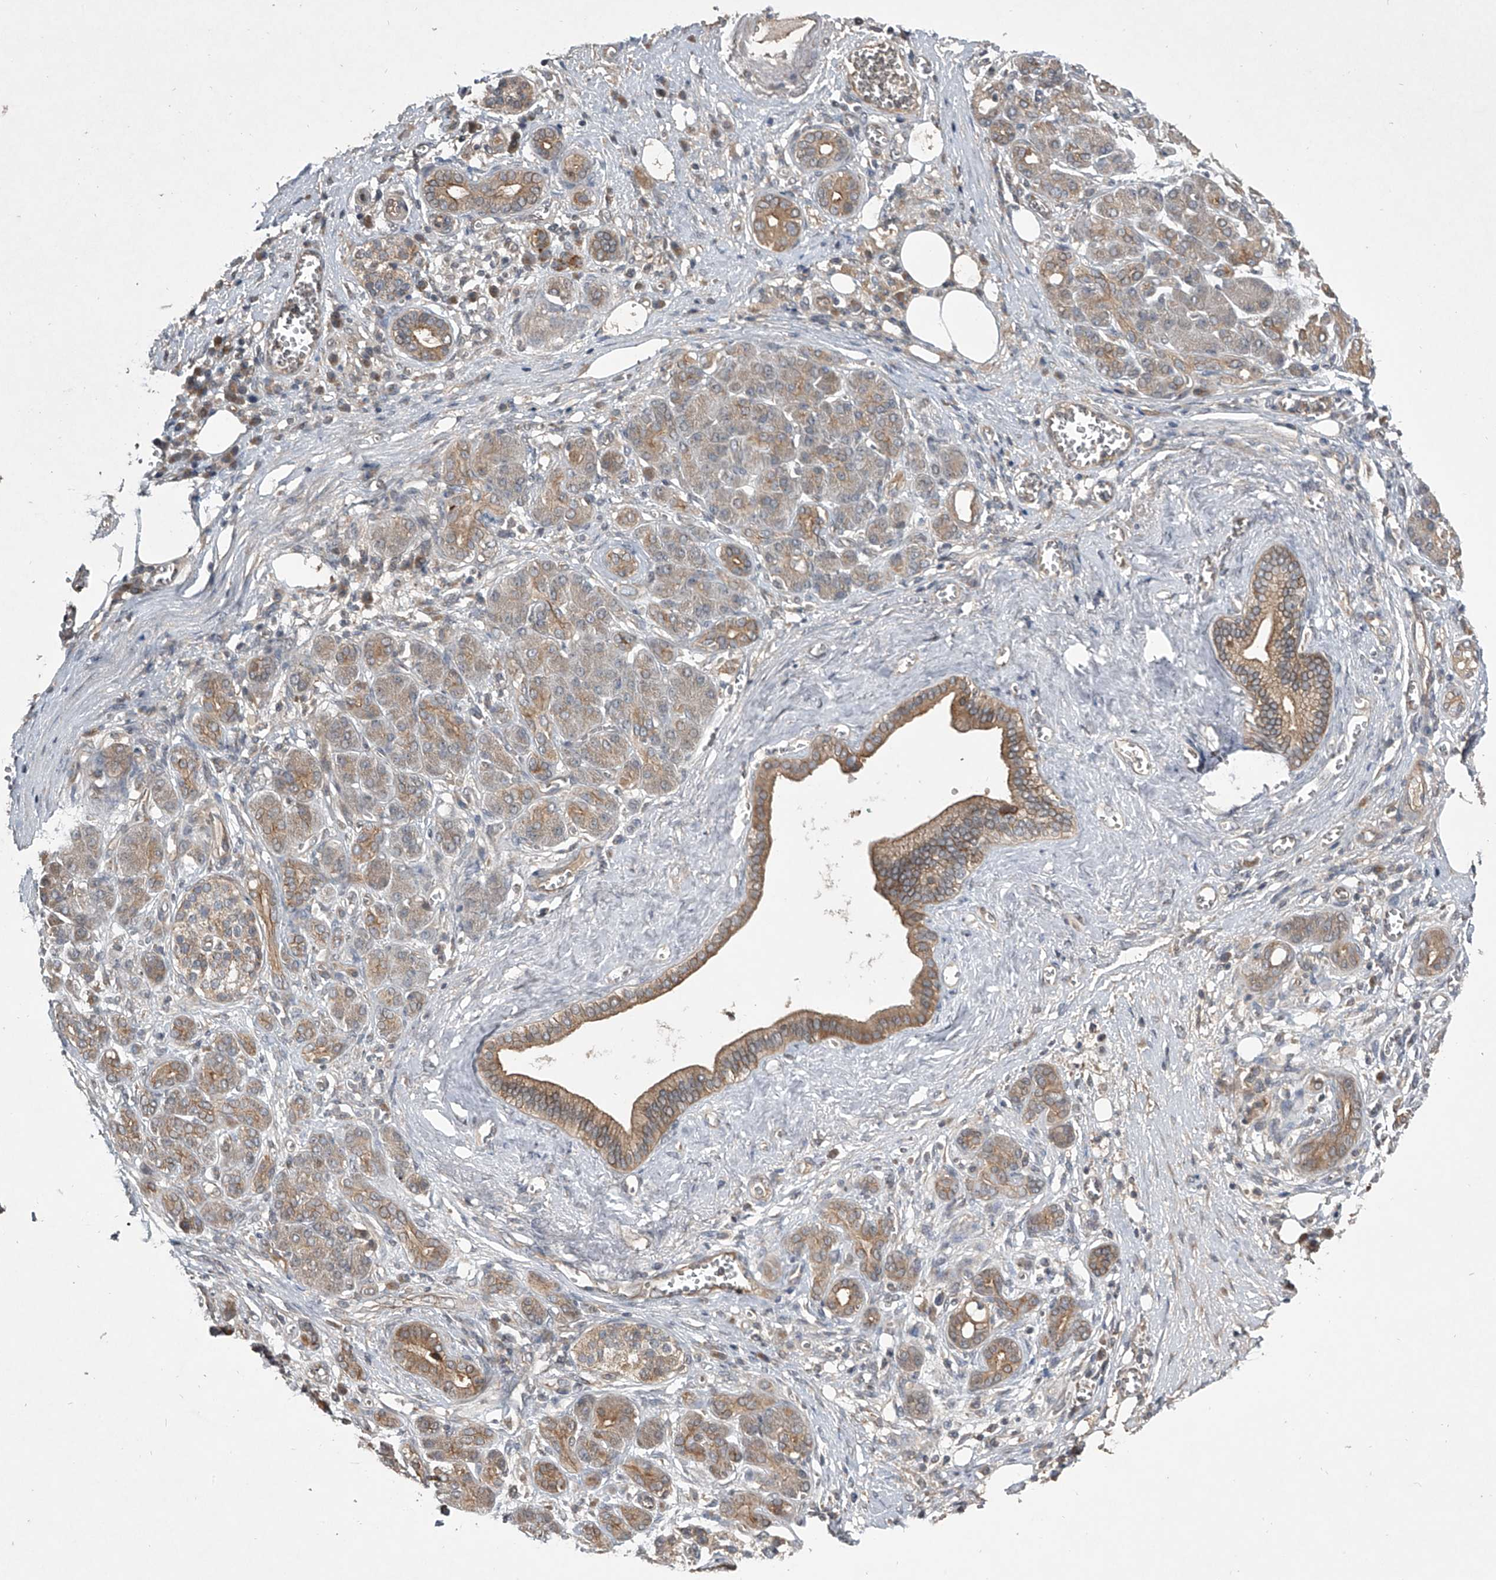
{"staining": {"intensity": "moderate", "quantity": "<25%", "location": "cytoplasmic/membranous"}, "tissue": "pancreatic cancer", "cell_type": "Tumor cells", "image_type": "cancer", "snomed": [{"axis": "morphology", "description": "Adenocarcinoma, NOS"}, {"axis": "topography", "description": "Pancreas"}], "caption": "Pancreatic cancer (adenocarcinoma) stained with DAB (3,3'-diaminobenzidine) immunohistochemistry (IHC) exhibits low levels of moderate cytoplasmic/membranous expression in approximately <25% of tumor cells.", "gene": "NFS1", "patient": {"sex": "male", "age": 78}}